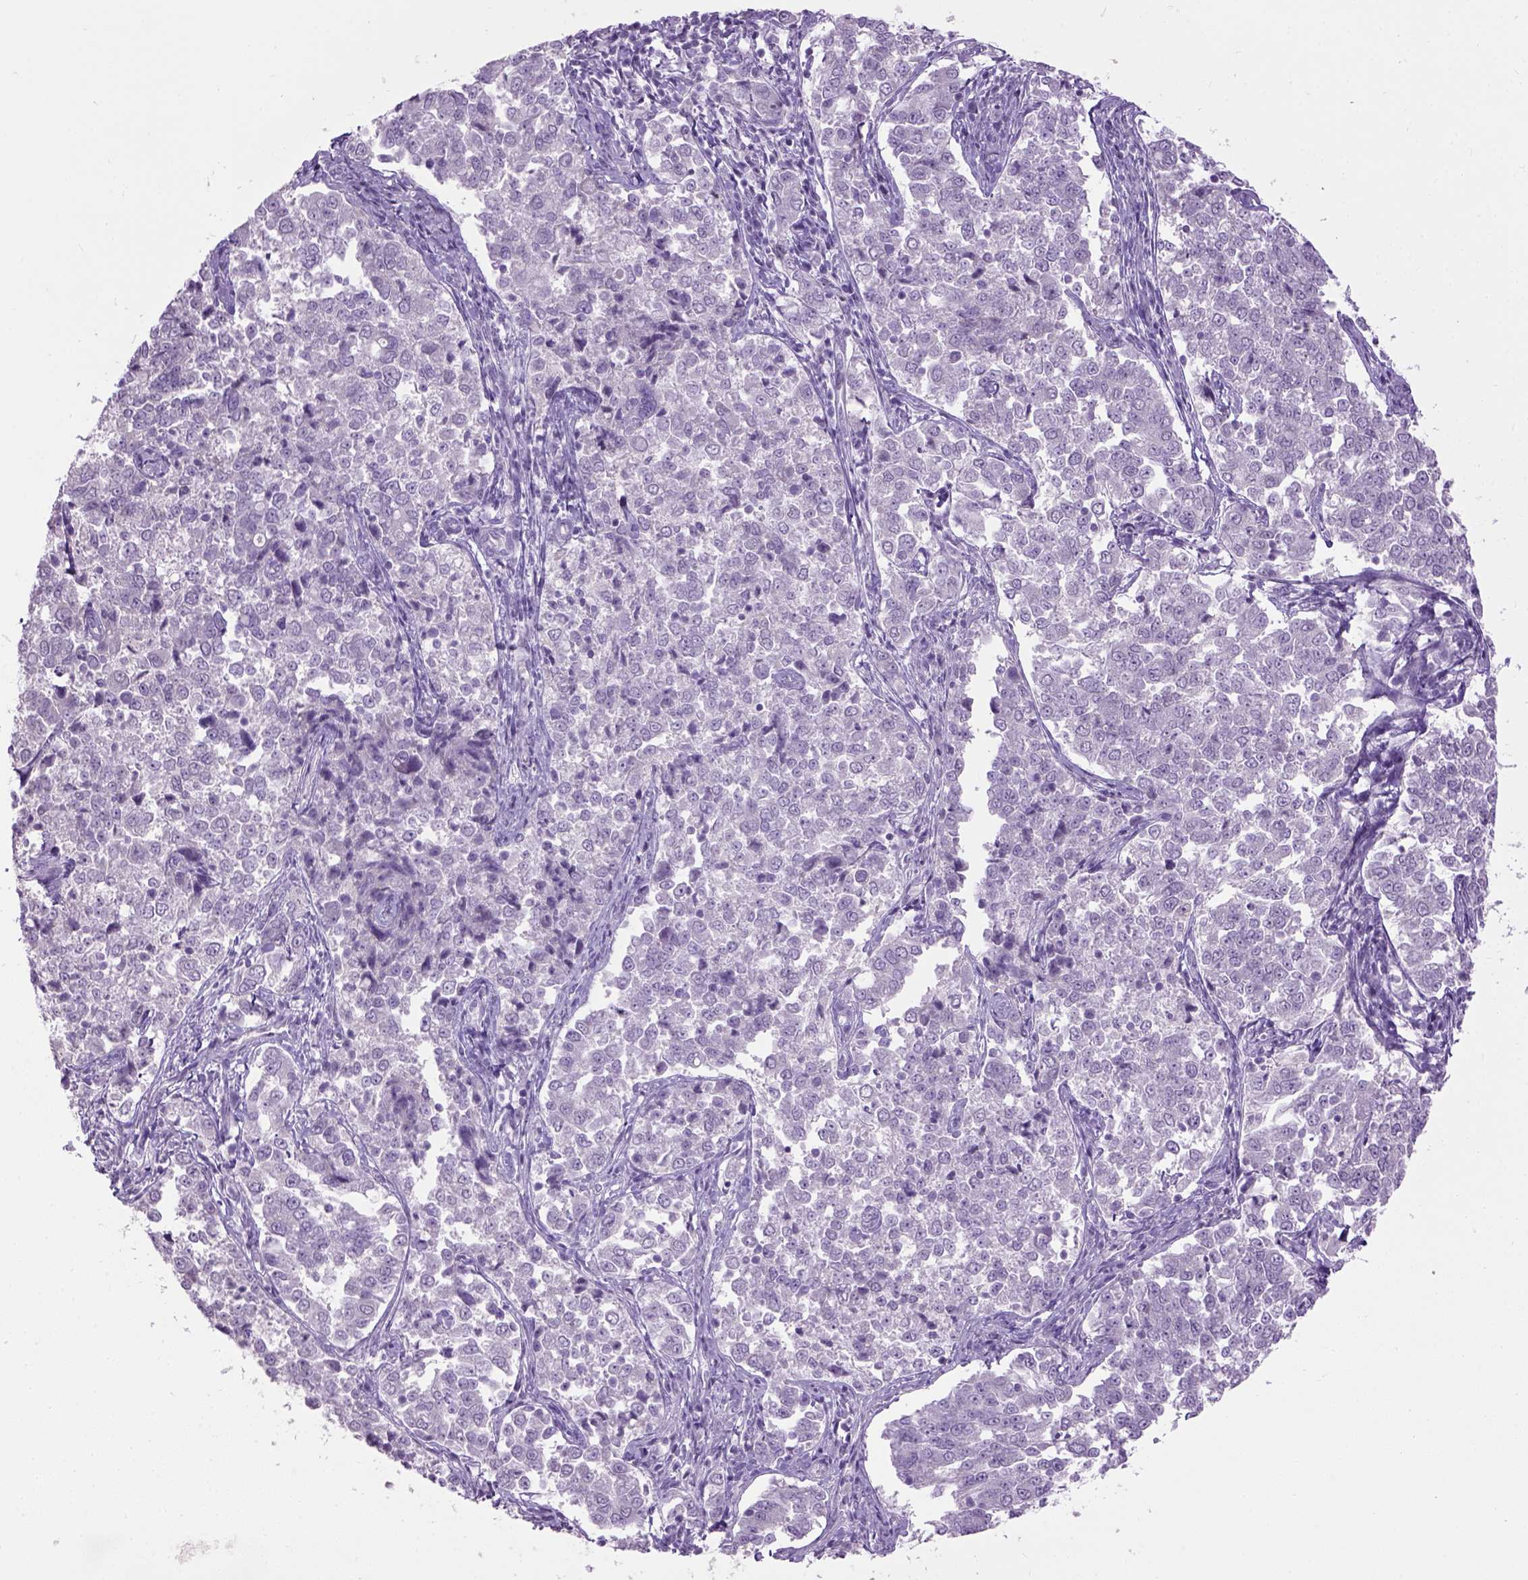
{"staining": {"intensity": "negative", "quantity": "none", "location": "none"}, "tissue": "endometrial cancer", "cell_type": "Tumor cells", "image_type": "cancer", "snomed": [{"axis": "morphology", "description": "Adenocarcinoma, NOS"}, {"axis": "topography", "description": "Endometrium"}], "caption": "Immunohistochemistry (IHC) micrograph of endometrial adenocarcinoma stained for a protein (brown), which demonstrates no expression in tumor cells.", "gene": "GABRB2", "patient": {"sex": "female", "age": 43}}